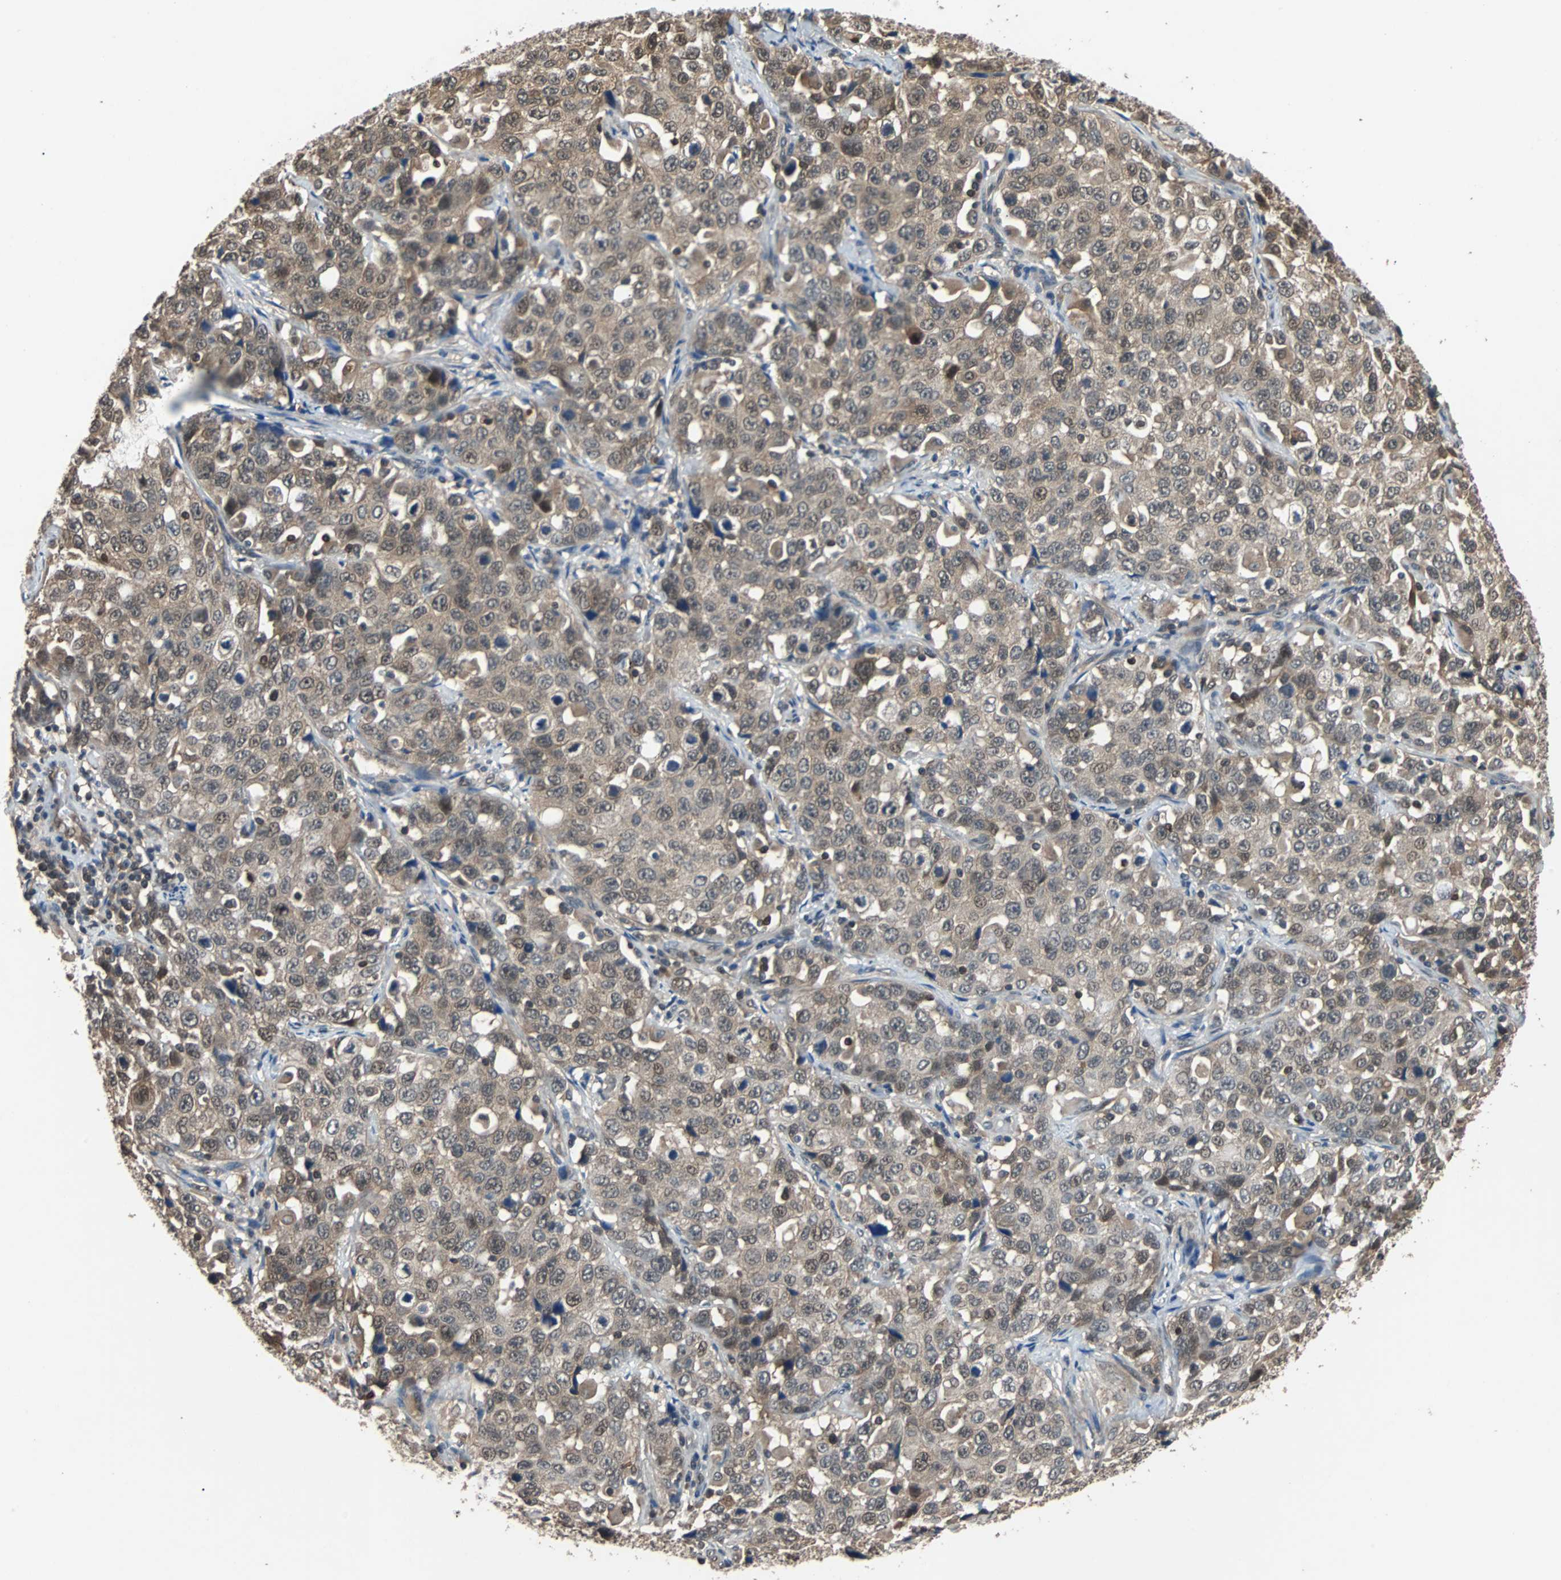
{"staining": {"intensity": "weak", "quantity": ">75%", "location": "cytoplasmic/membranous"}, "tissue": "stomach cancer", "cell_type": "Tumor cells", "image_type": "cancer", "snomed": [{"axis": "morphology", "description": "Normal tissue, NOS"}, {"axis": "morphology", "description": "Adenocarcinoma, NOS"}, {"axis": "topography", "description": "Stomach"}], "caption": "Stomach cancer stained for a protein (brown) shows weak cytoplasmic/membranous positive staining in about >75% of tumor cells.", "gene": "PRDX6", "patient": {"sex": "male", "age": 48}}